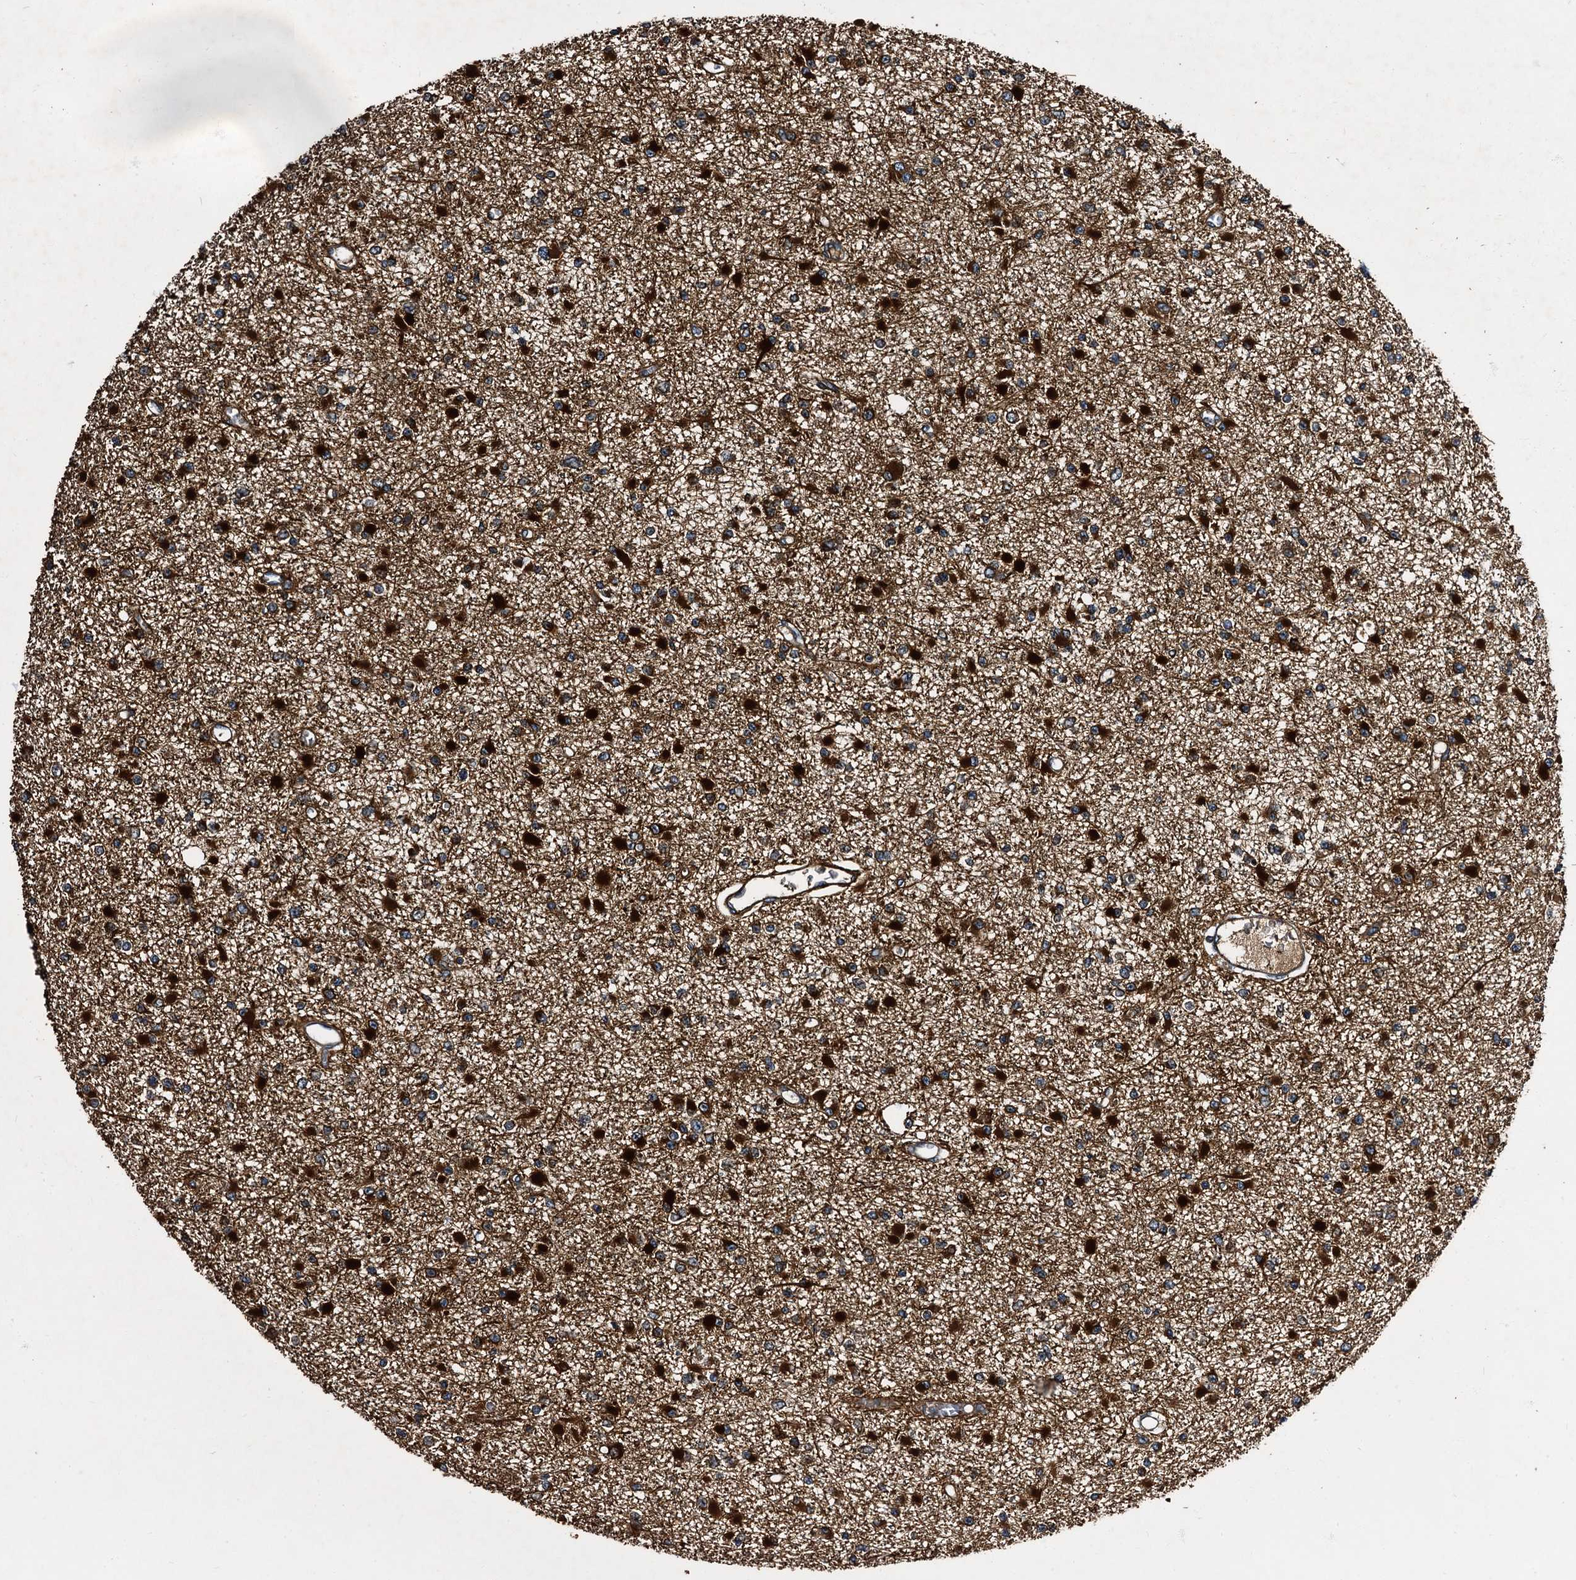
{"staining": {"intensity": "strong", "quantity": ">75%", "location": "cytoplasmic/membranous"}, "tissue": "glioma", "cell_type": "Tumor cells", "image_type": "cancer", "snomed": [{"axis": "morphology", "description": "Glioma, malignant, Low grade"}, {"axis": "topography", "description": "Brain"}], "caption": "DAB (3,3'-diaminobenzidine) immunohistochemical staining of human glioma reveals strong cytoplasmic/membranous protein expression in approximately >75% of tumor cells.", "gene": "PEX5", "patient": {"sex": "female", "age": 22}}